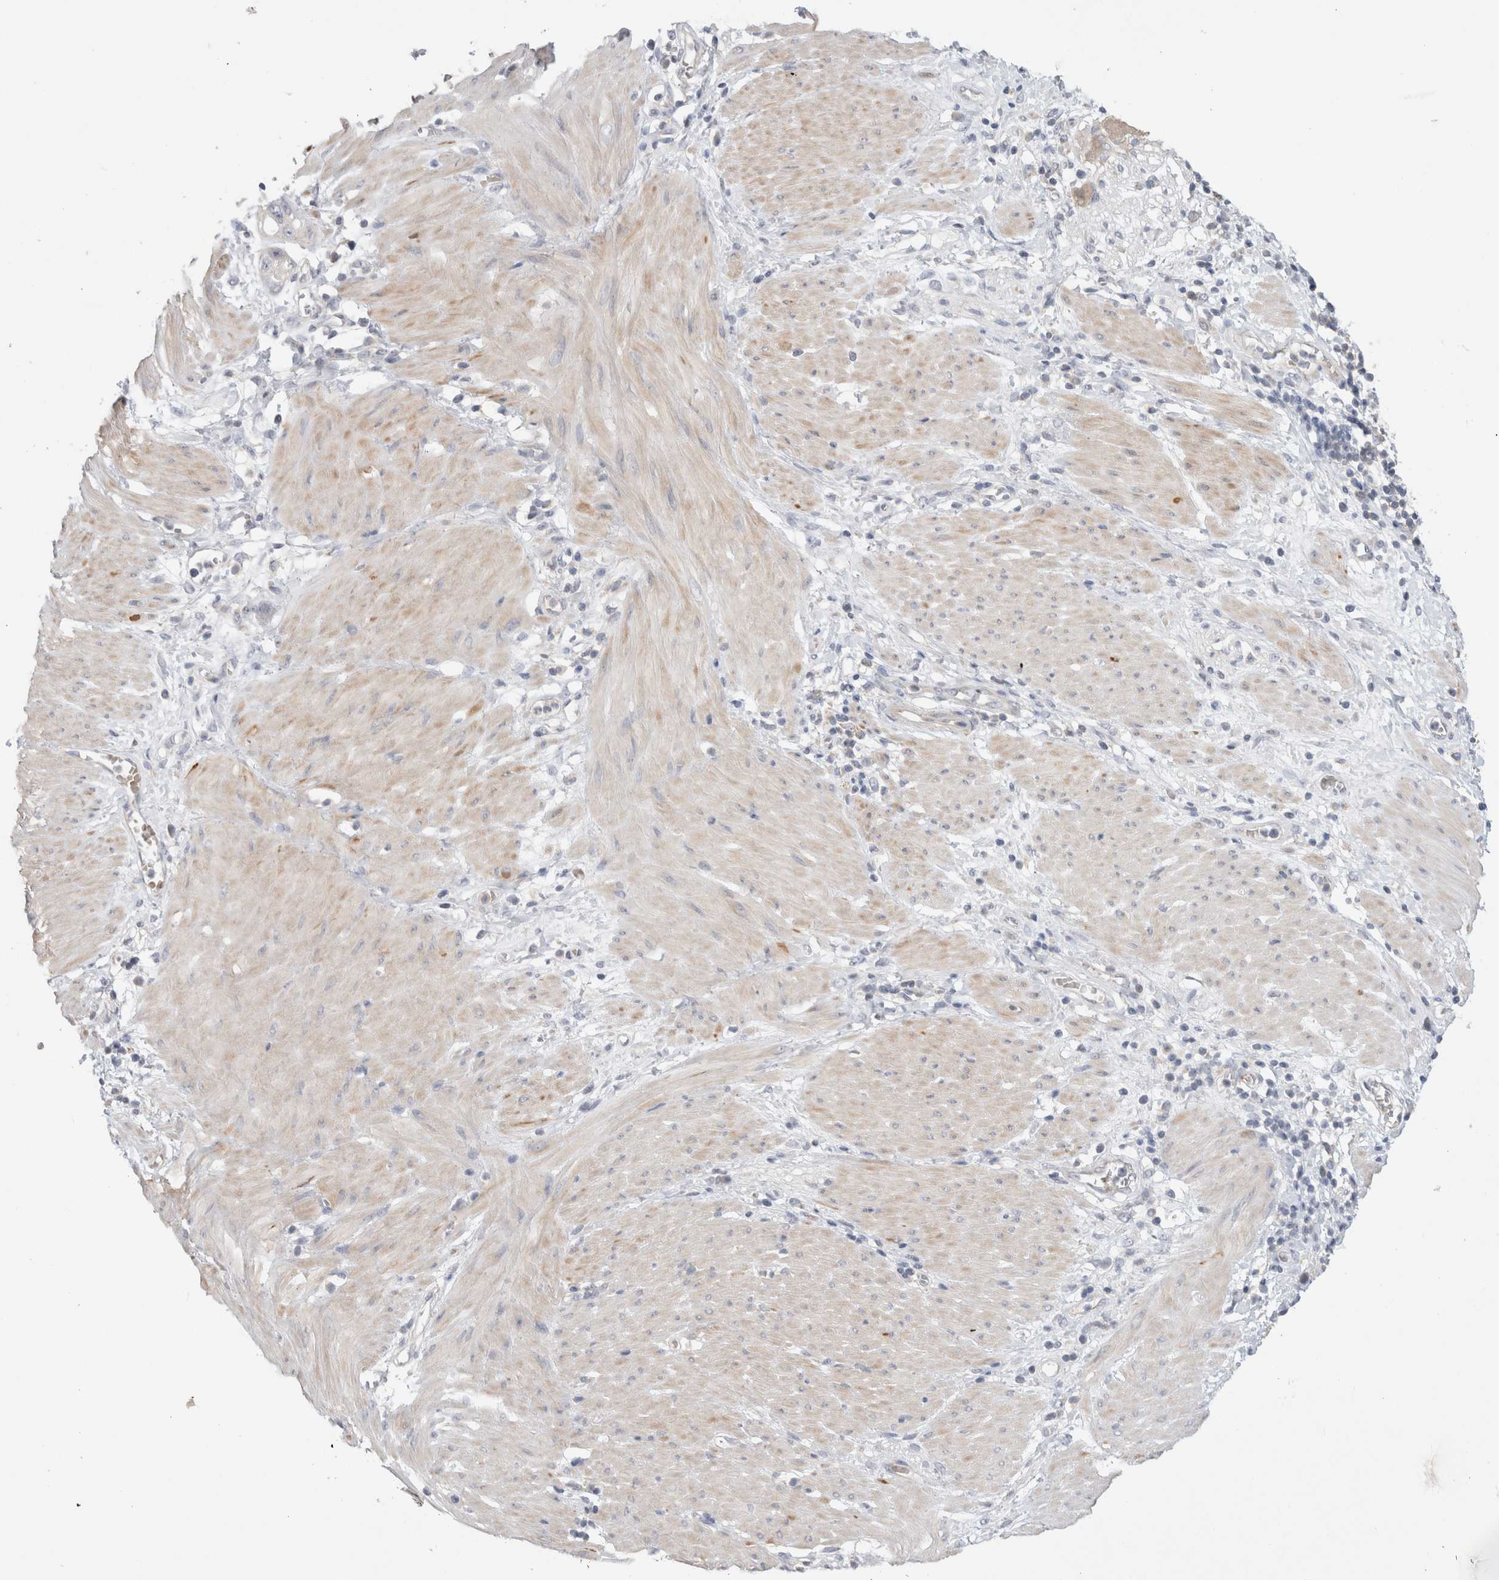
{"staining": {"intensity": "negative", "quantity": "none", "location": "none"}, "tissue": "stomach cancer", "cell_type": "Tumor cells", "image_type": "cancer", "snomed": [{"axis": "morphology", "description": "Adenocarcinoma, NOS"}, {"axis": "topography", "description": "Stomach"}, {"axis": "topography", "description": "Stomach, lower"}], "caption": "Immunohistochemistry of human stomach cancer (adenocarcinoma) exhibits no staining in tumor cells. (DAB (3,3'-diaminobenzidine) IHC, high magnification).", "gene": "NDOR1", "patient": {"sex": "female", "age": 48}}